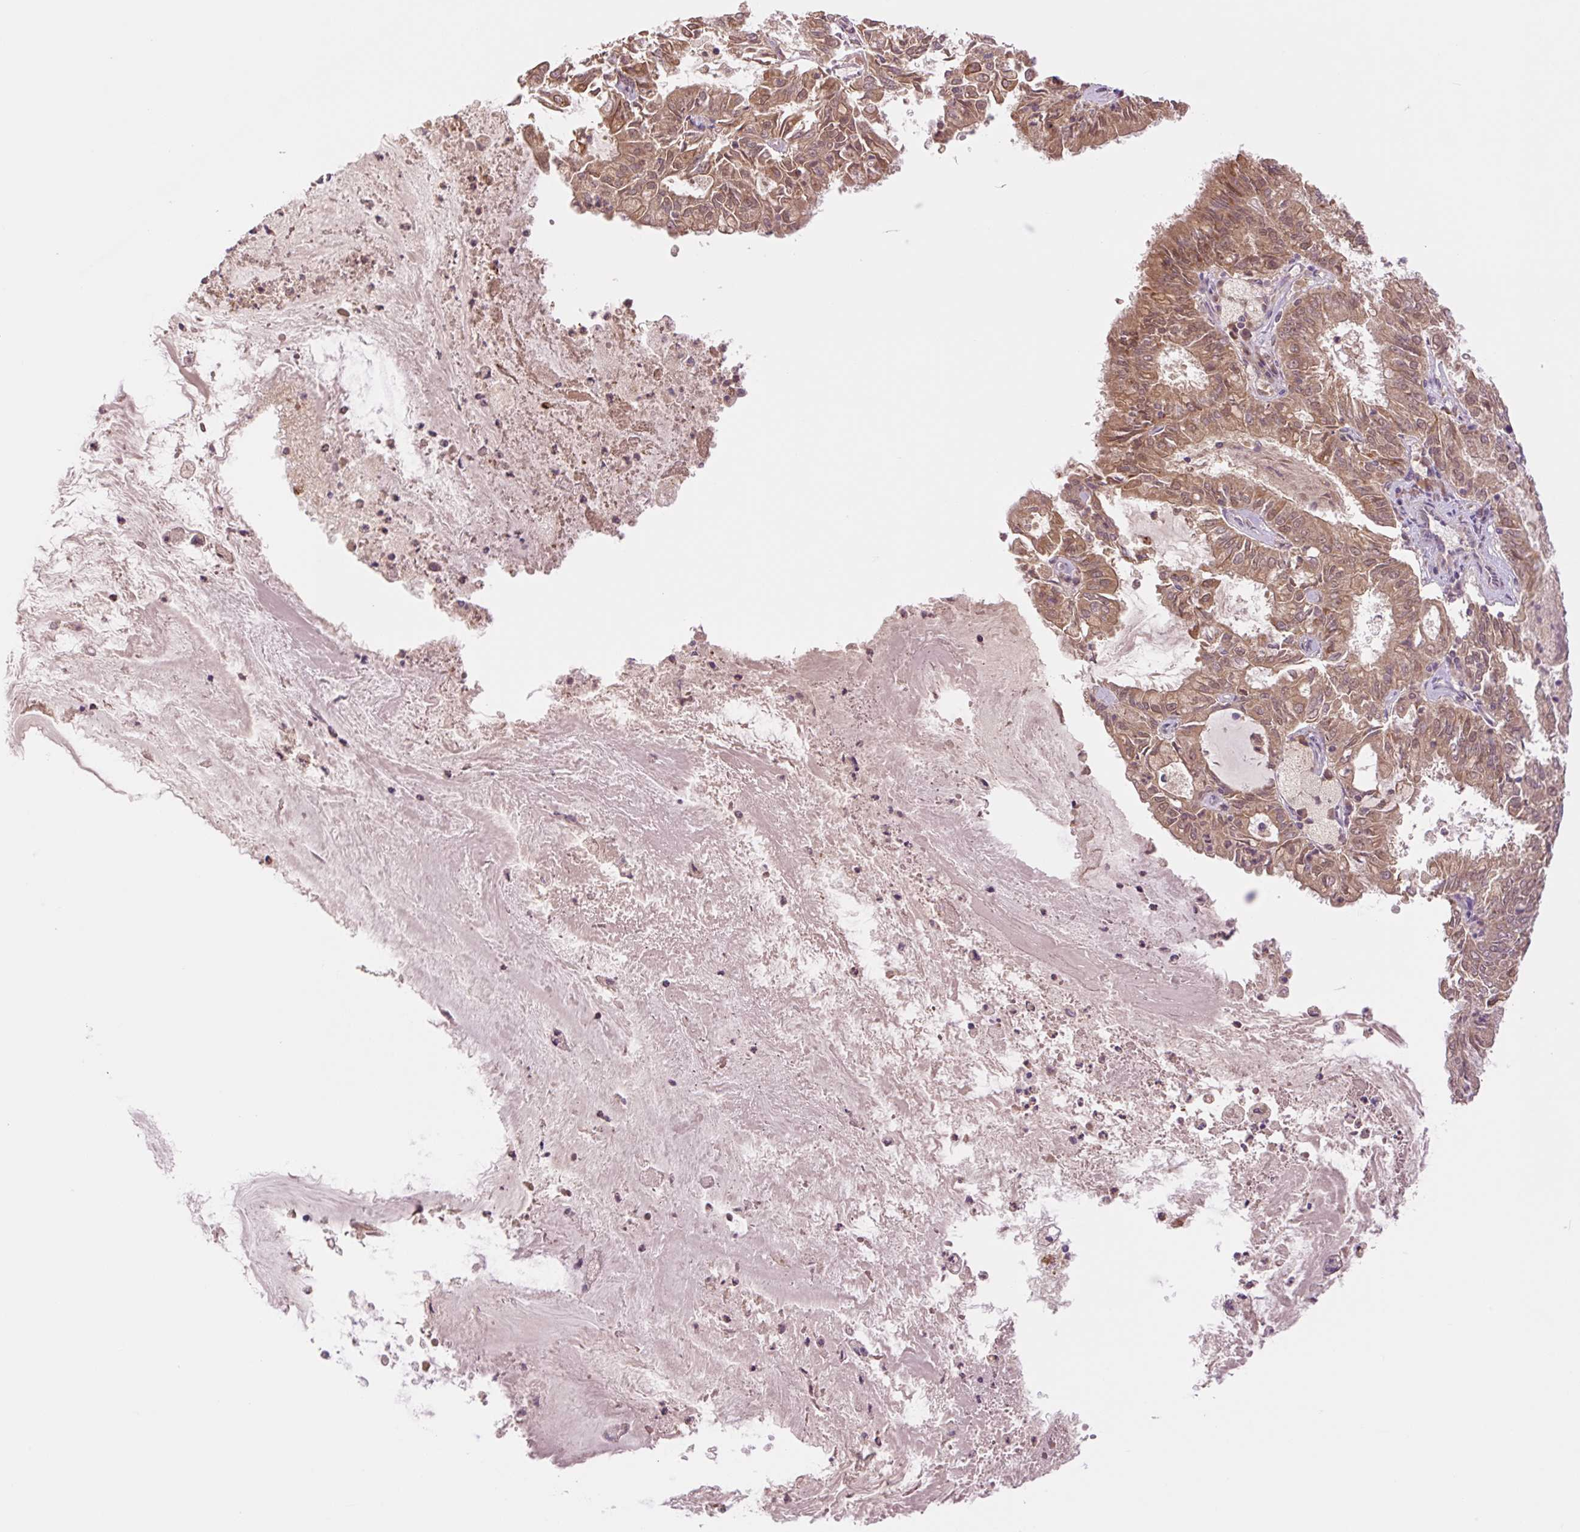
{"staining": {"intensity": "moderate", "quantity": ">75%", "location": "cytoplasmic/membranous"}, "tissue": "endometrial cancer", "cell_type": "Tumor cells", "image_type": "cancer", "snomed": [{"axis": "morphology", "description": "Adenocarcinoma, NOS"}, {"axis": "topography", "description": "Endometrium"}], "caption": "Immunohistochemistry (IHC) histopathology image of neoplastic tissue: endometrial cancer (adenocarcinoma) stained using immunohistochemistry shows medium levels of moderate protein expression localized specifically in the cytoplasmic/membranous of tumor cells, appearing as a cytoplasmic/membranous brown color.", "gene": "YJU2B", "patient": {"sex": "female", "age": 57}}